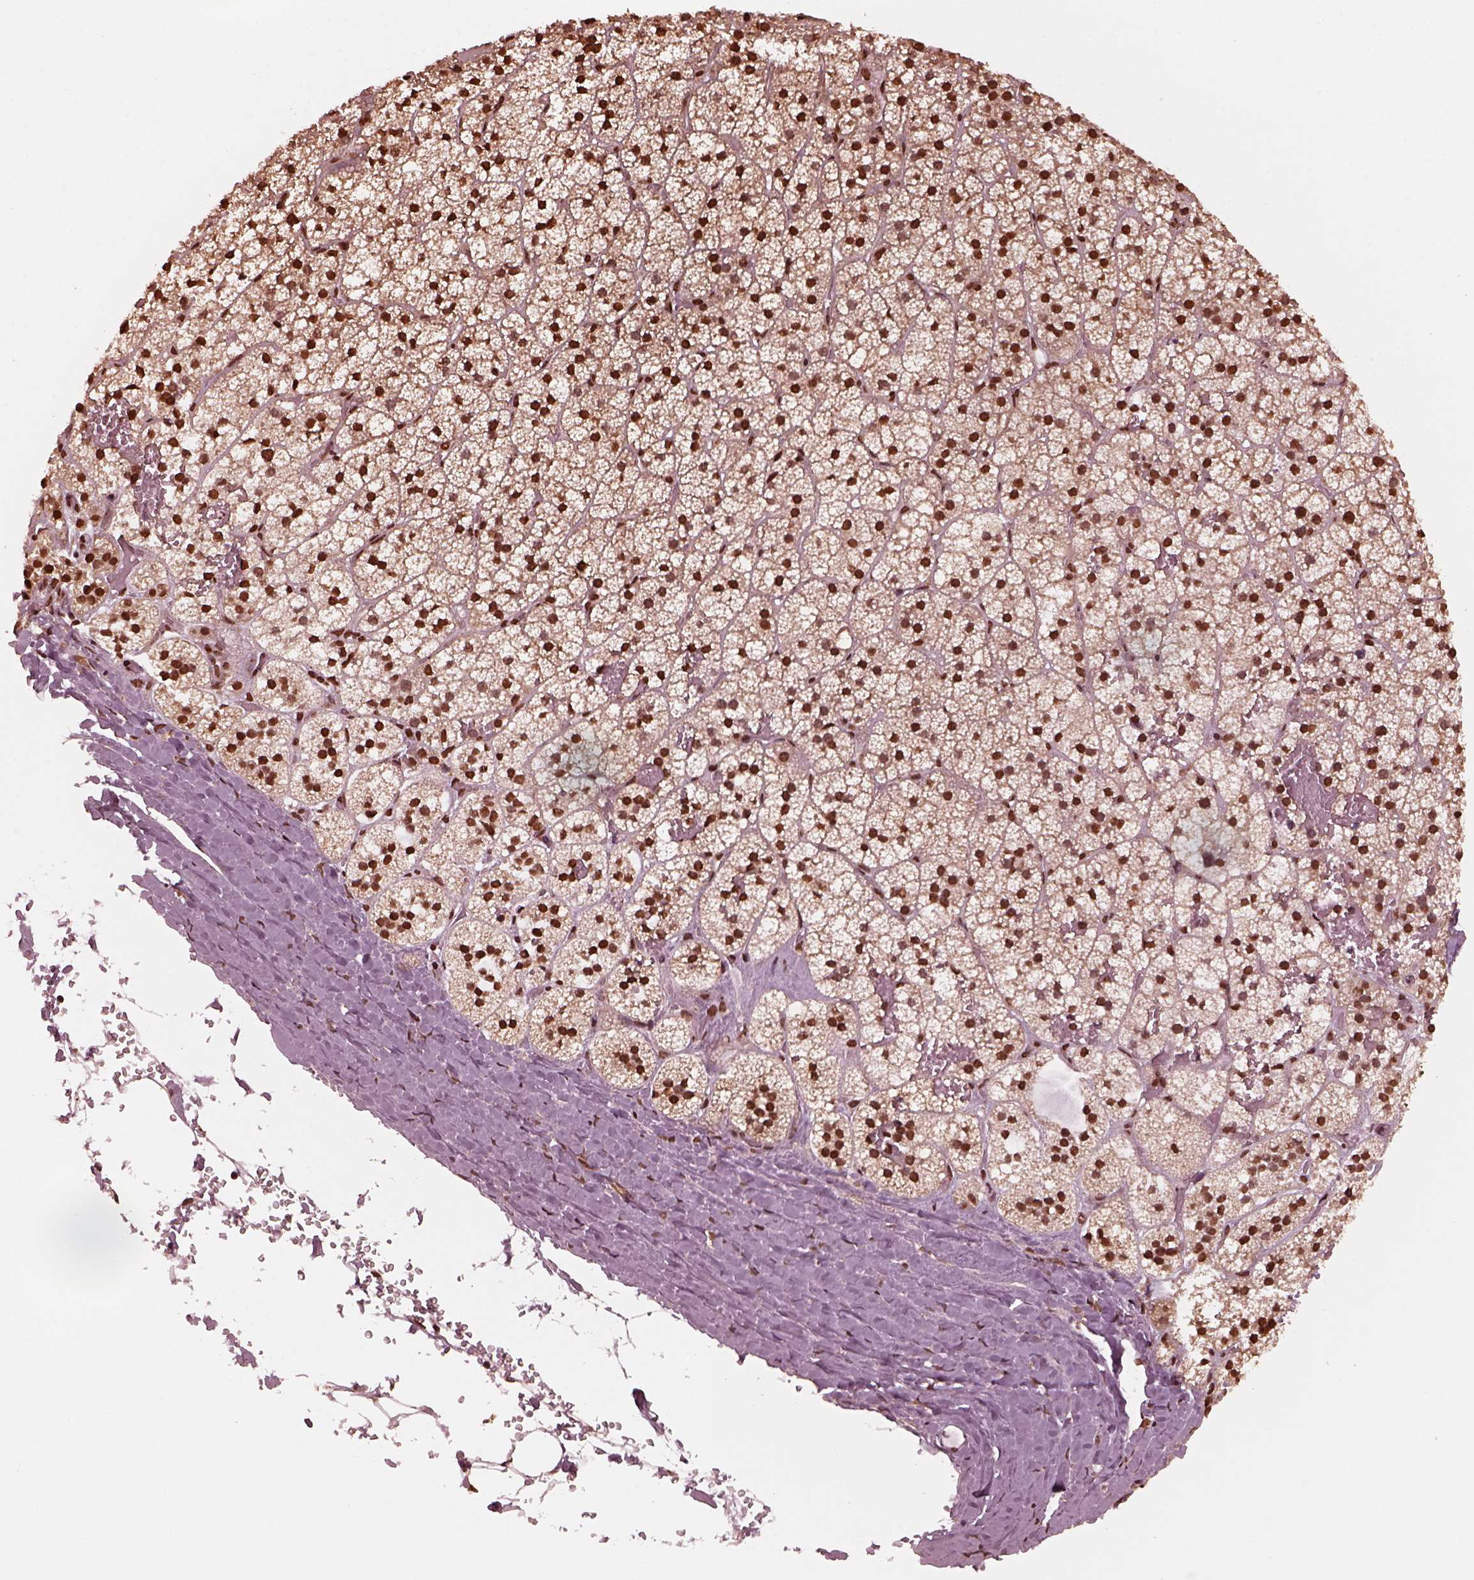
{"staining": {"intensity": "strong", "quantity": ">75%", "location": "nuclear"}, "tissue": "adrenal gland", "cell_type": "Glandular cells", "image_type": "normal", "snomed": [{"axis": "morphology", "description": "Normal tissue, NOS"}, {"axis": "topography", "description": "Adrenal gland"}], "caption": "This micrograph displays normal adrenal gland stained with immunohistochemistry to label a protein in brown. The nuclear of glandular cells show strong positivity for the protein. Nuclei are counter-stained blue.", "gene": "NSD1", "patient": {"sex": "male", "age": 53}}